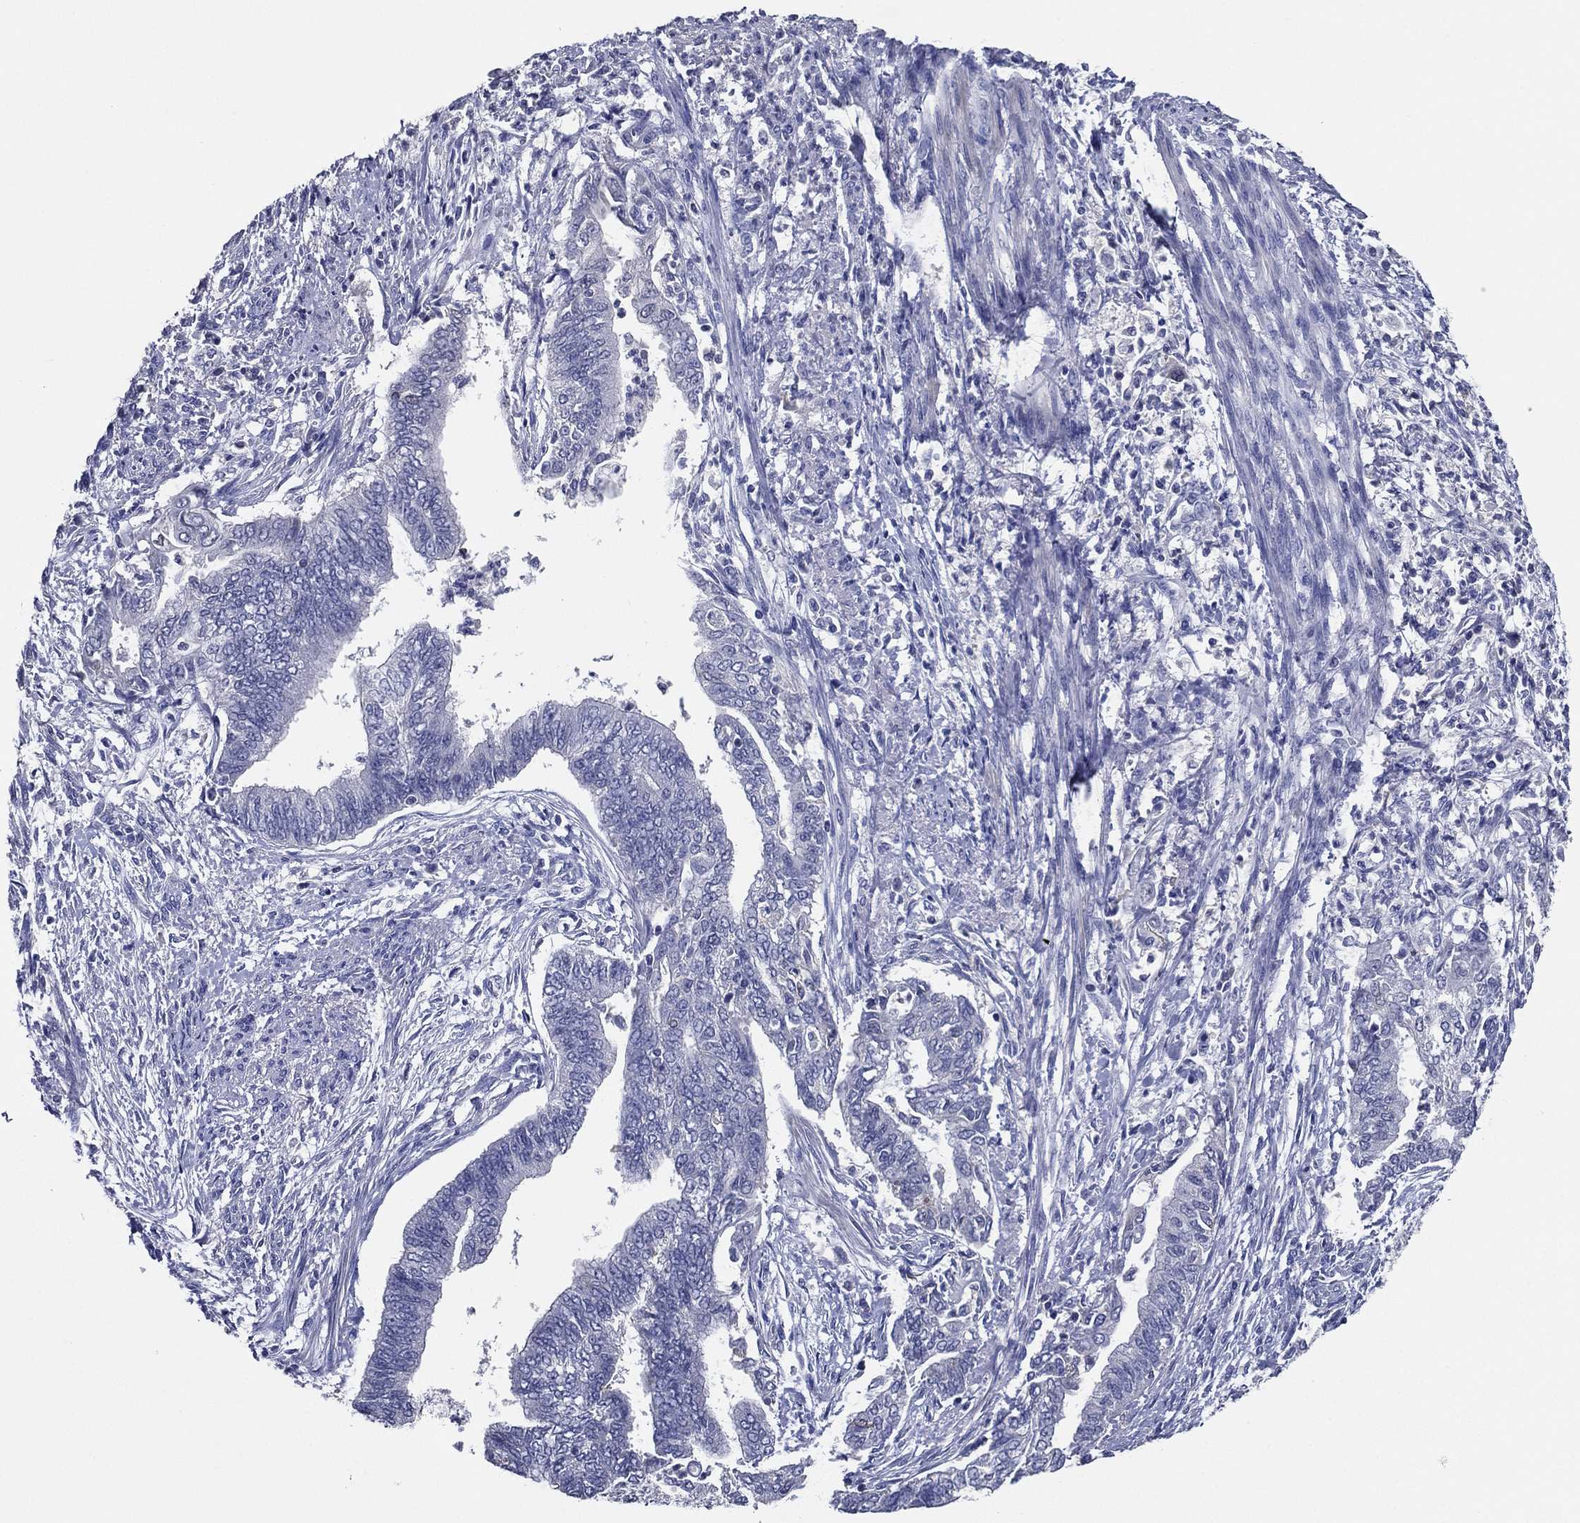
{"staining": {"intensity": "negative", "quantity": "none", "location": "none"}, "tissue": "endometrial cancer", "cell_type": "Tumor cells", "image_type": "cancer", "snomed": [{"axis": "morphology", "description": "Adenocarcinoma, NOS"}, {"axis": "topography", "description": "Endometrium"}], "caption": "Immunohistochemistry (IHC) micrograph of endometrial cancer (adenocarcinoma) stained for a protein (brown), which reveals no staining in tumor cells.", "gene": "TFAP2A", "patient": {"sex": "female", "age": 65}}